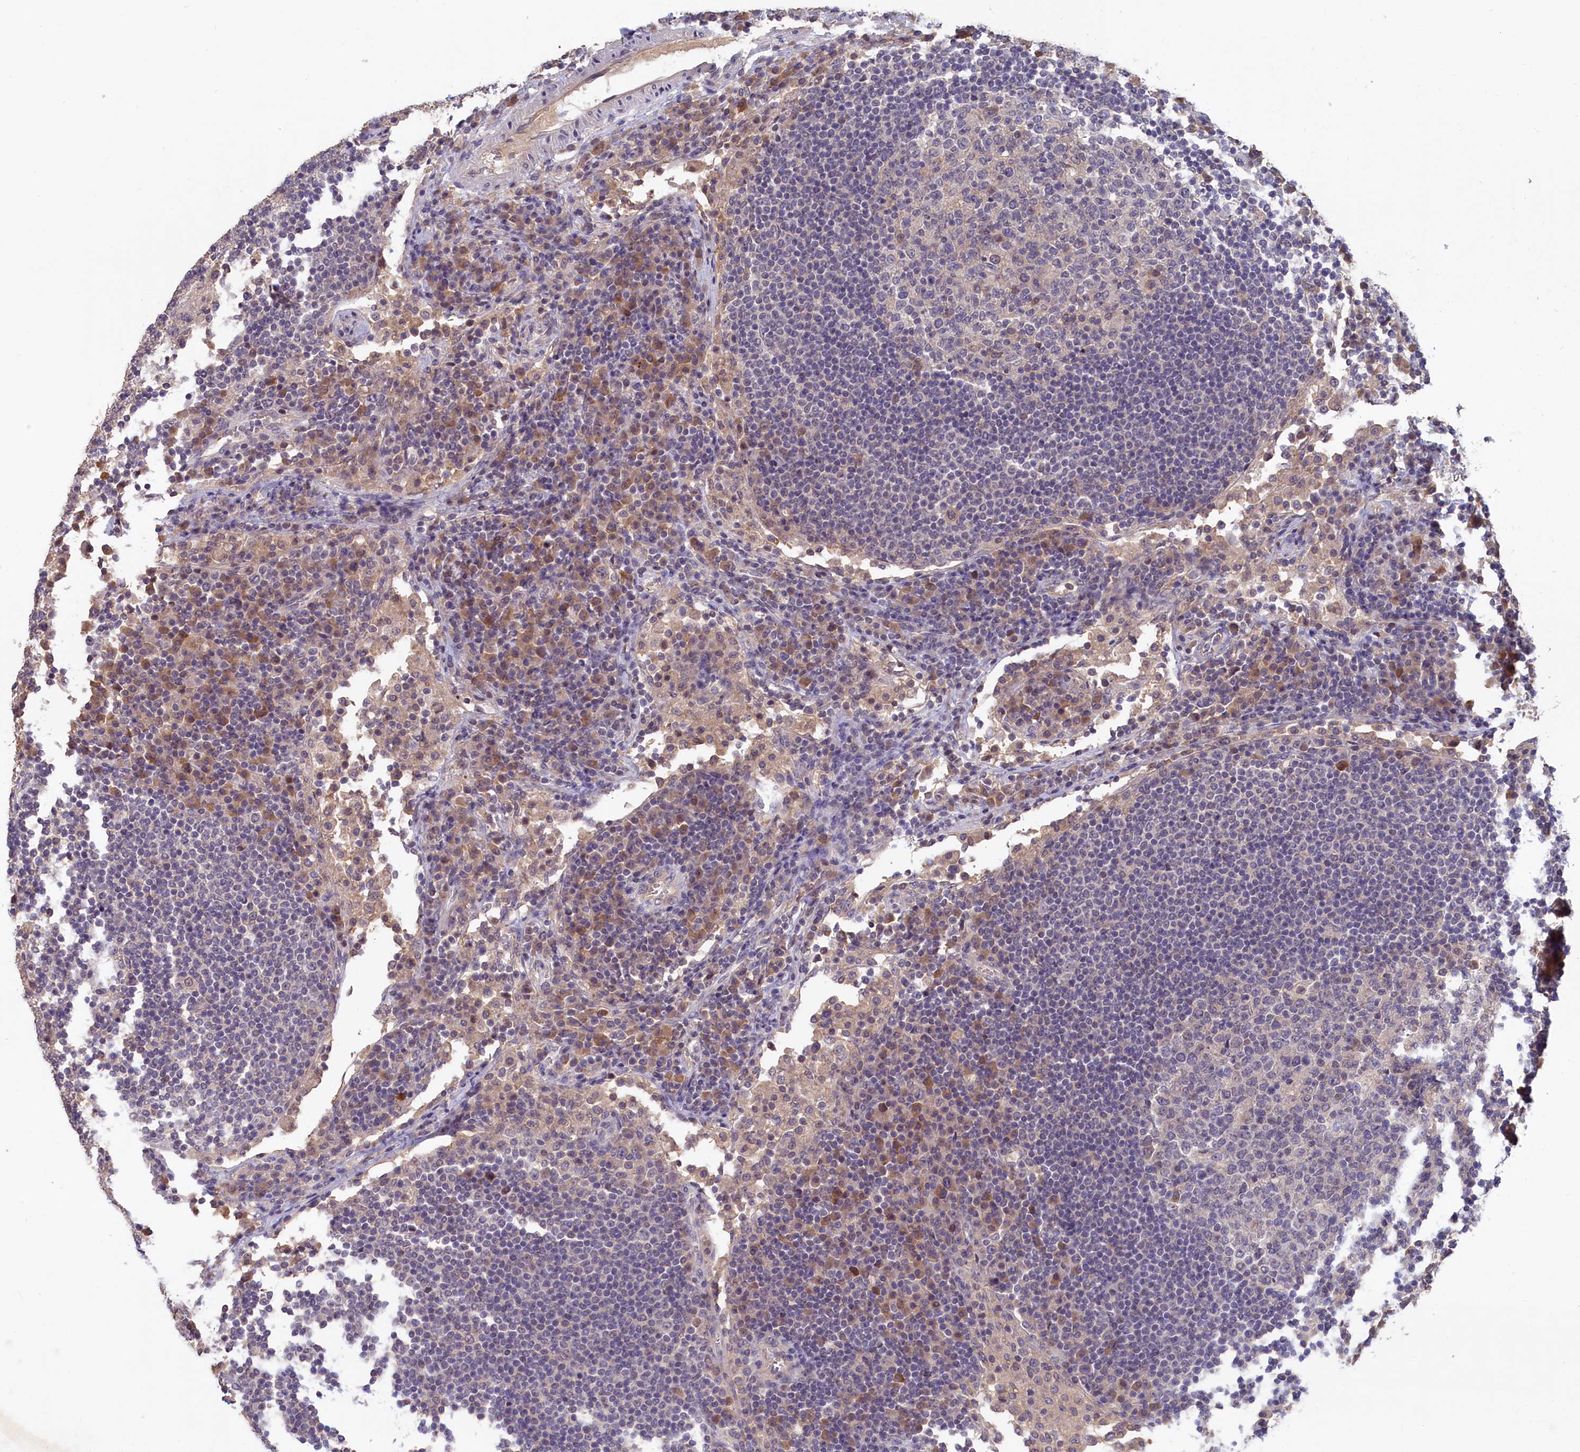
{"staining": {"intensity": "negative", "quantity": "none", "location": "none"}, "tissue": "lymph node", "cell_type": "Germinal center cells", "image_type": "normal", "snomed": [{"axis": "morphology", "description": "Normal tissue, NOS"}, {"axis": "topography", "description": "Lymph node"}], "caption": "High magnification brightfield microscopy of normal lymph node stained with DAB (3,3'-diaminobenzidine) (brown) and counterstained with hematoxylin (blue): germinal center cells show no significant expression. (DAB (3,3'-diaminobenzidine) immunohistochemistry with hematoxylin counter stain).", "gene": "CELF5", "patient": {"sex": "female", "age": 53}}